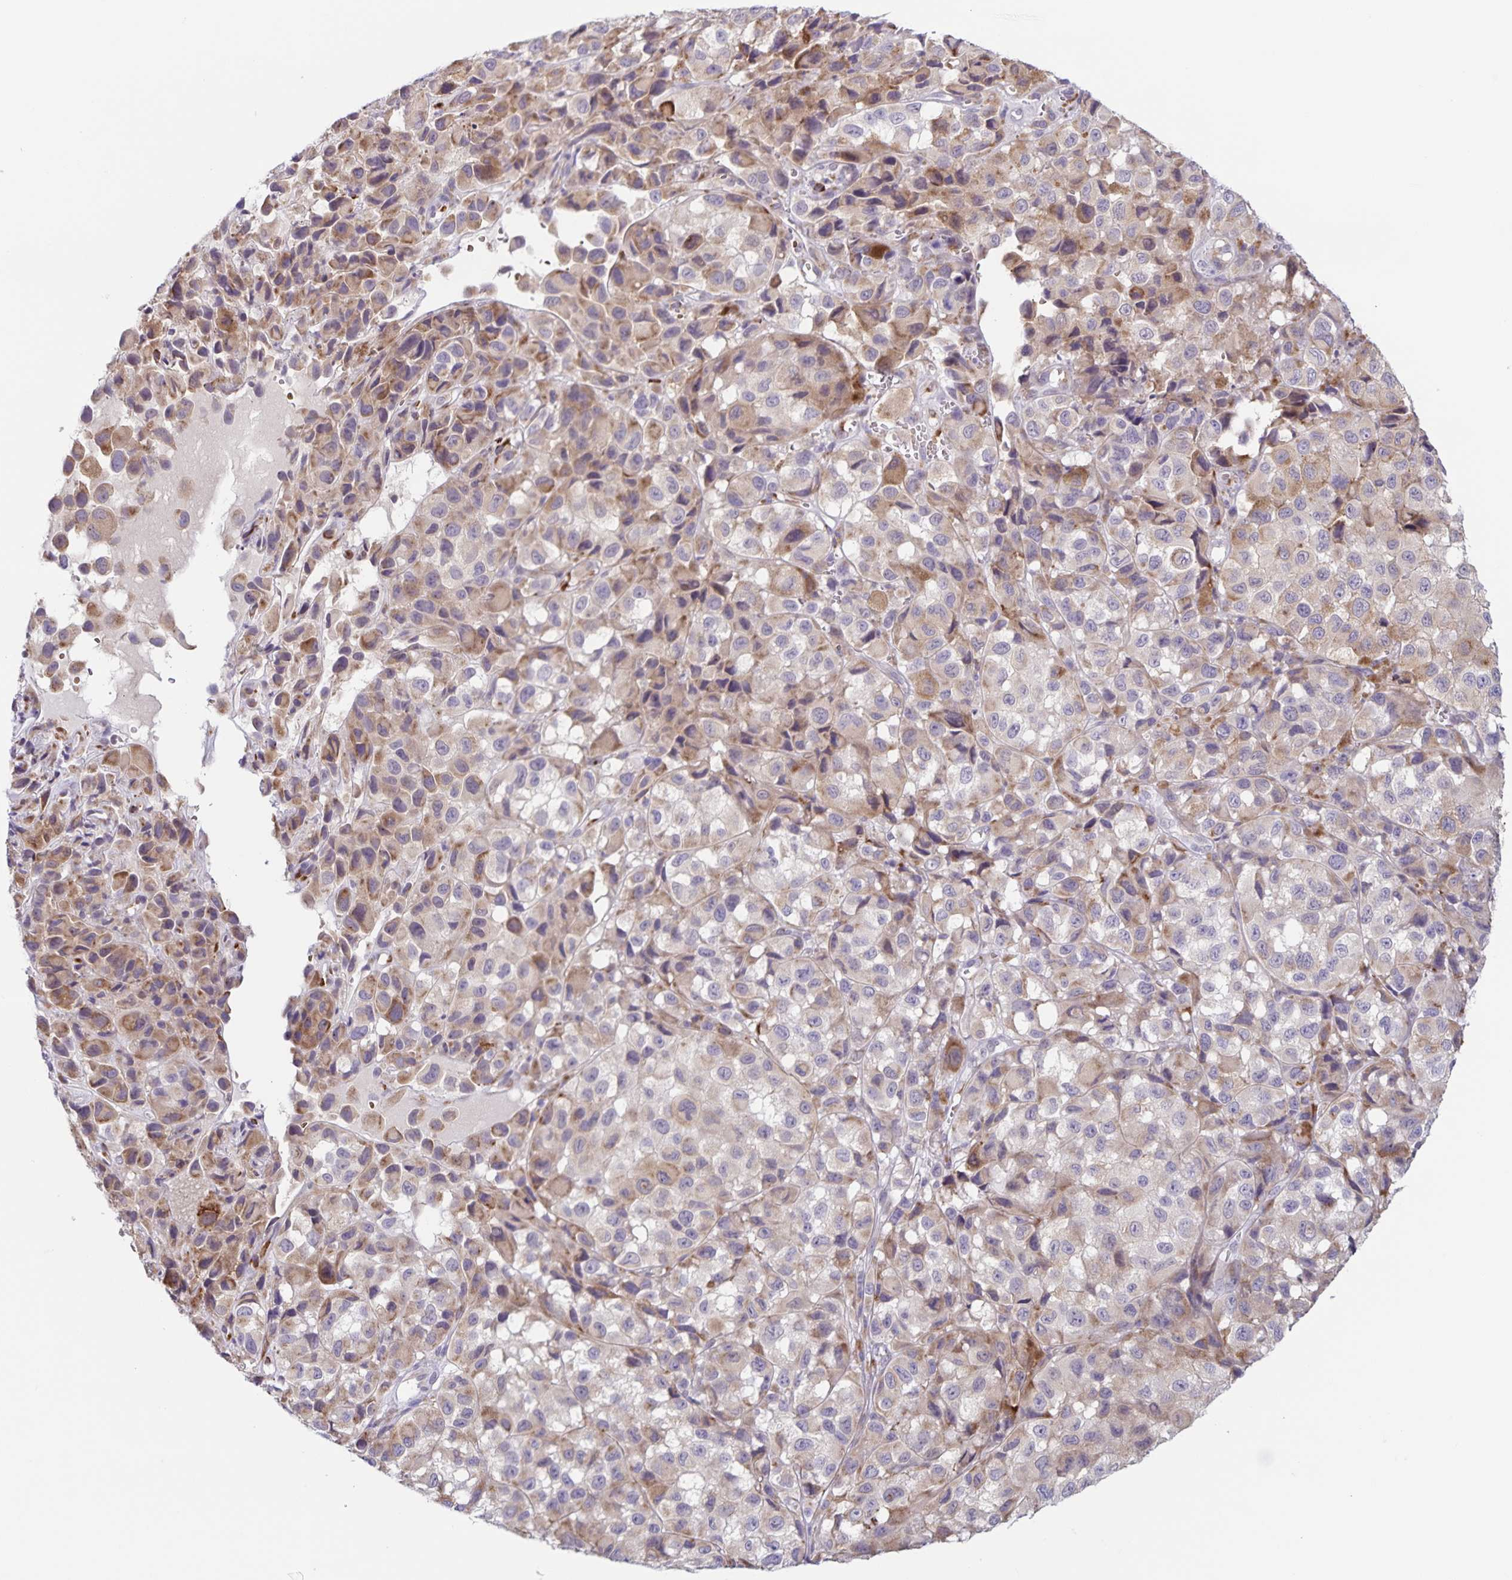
{"staining": {"intensity": "weak", "quantity": "25%-75%", "location": "cytoplasmic/membranous"}, "tissue": "melanoma", "cell_type": "Tumor cells", "image_type": "cancer", "snomed": [{"axis": "morphology", "description": "Malignant melanoma, NOS"}, {"axis": "topography", "description": "Skin"}], "caption": "Melanoma stained with a brown dye reveals weak cytoplasmic/membranous positive positivity in about 25%-75% of tumor cells.", "gene": "STPG4", "patient": {"sex": "male", "age": 93}}